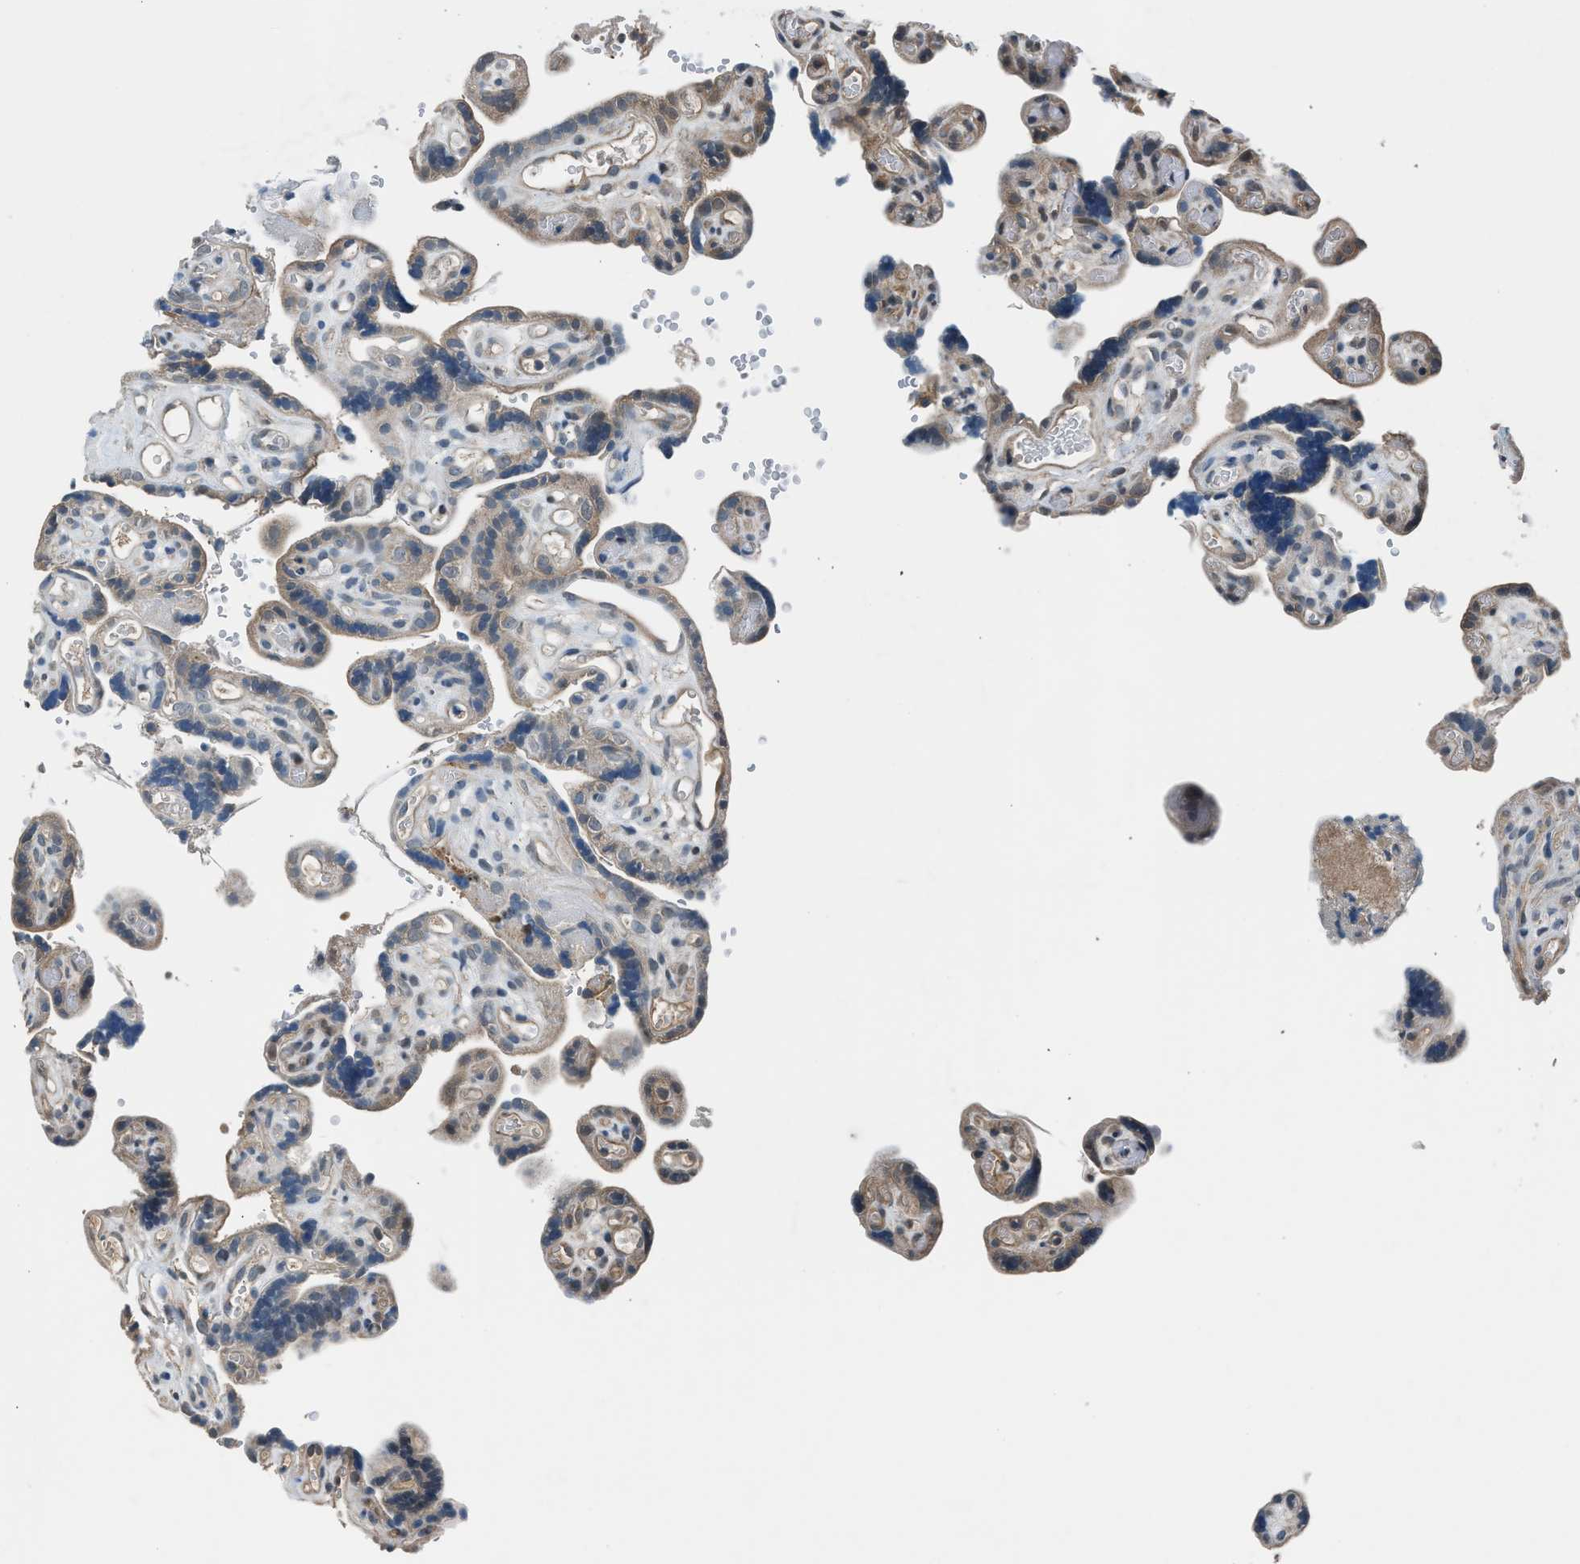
{"staining": {"intensity": "weak", "quantity": ">75%", "location": "cytoplasmic/membranous"}, "tissue": "placenta", "cell_type": "Decidual cells", "image_type": "normal", "snomed": [{"axis": "morphology", "description": "Normal tissue, NOS"}, {"axis": "topography", "description": "Placenta"}], "caption": "This is a histology image of IHC staining of benign placenta, which shows weak staining in the cytoplasmic/membranous of decidual cells.", "gene": "LMLN", "patient": {"sex": "female", "age": 30}}